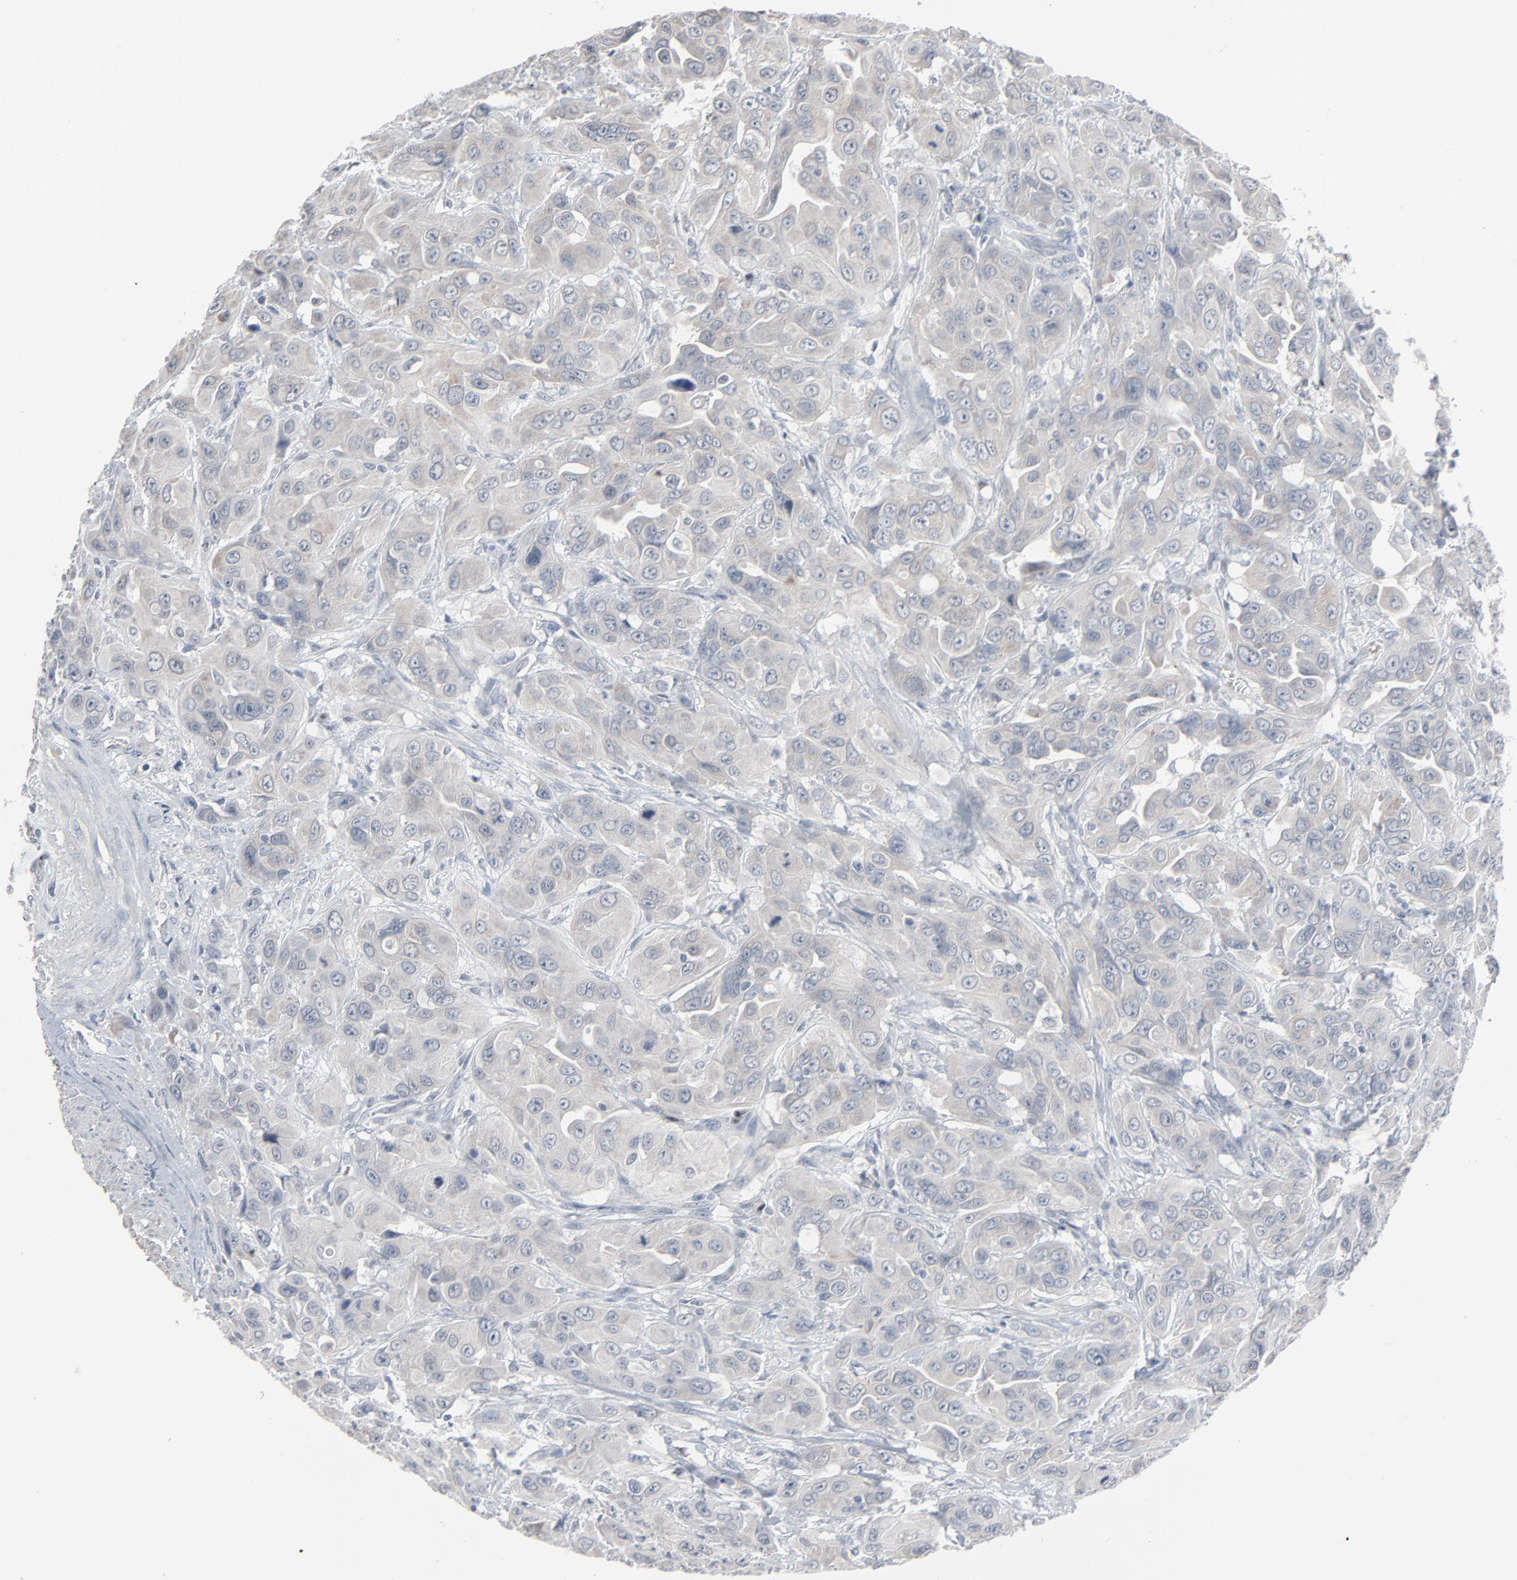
{"staining": {"intensity": "weak", "quantity": "25%-75%", "location": "cytoplasmic/membranous"}, "tissue": "urothelial cancer", "cell_type": "Tumor cells", "image_type": "cancer", "snomed": [{"axis": "morphology", "description": "Urothelial carcinoma, High grade"}, {"axis": "topography", "description": "Urinary bladder"}], "caption": "Urothelial cancer was stained to show a protein in brown. There is low levels of weak cytoplasmic/membranous positivity in about 25%-75% of tumor cells. Immunohistochemistry stains the protein of interest in brown and the nuclei are stained blue.", "gene": "SAGE1", "patient": {"sex": "male", "age": 73}}